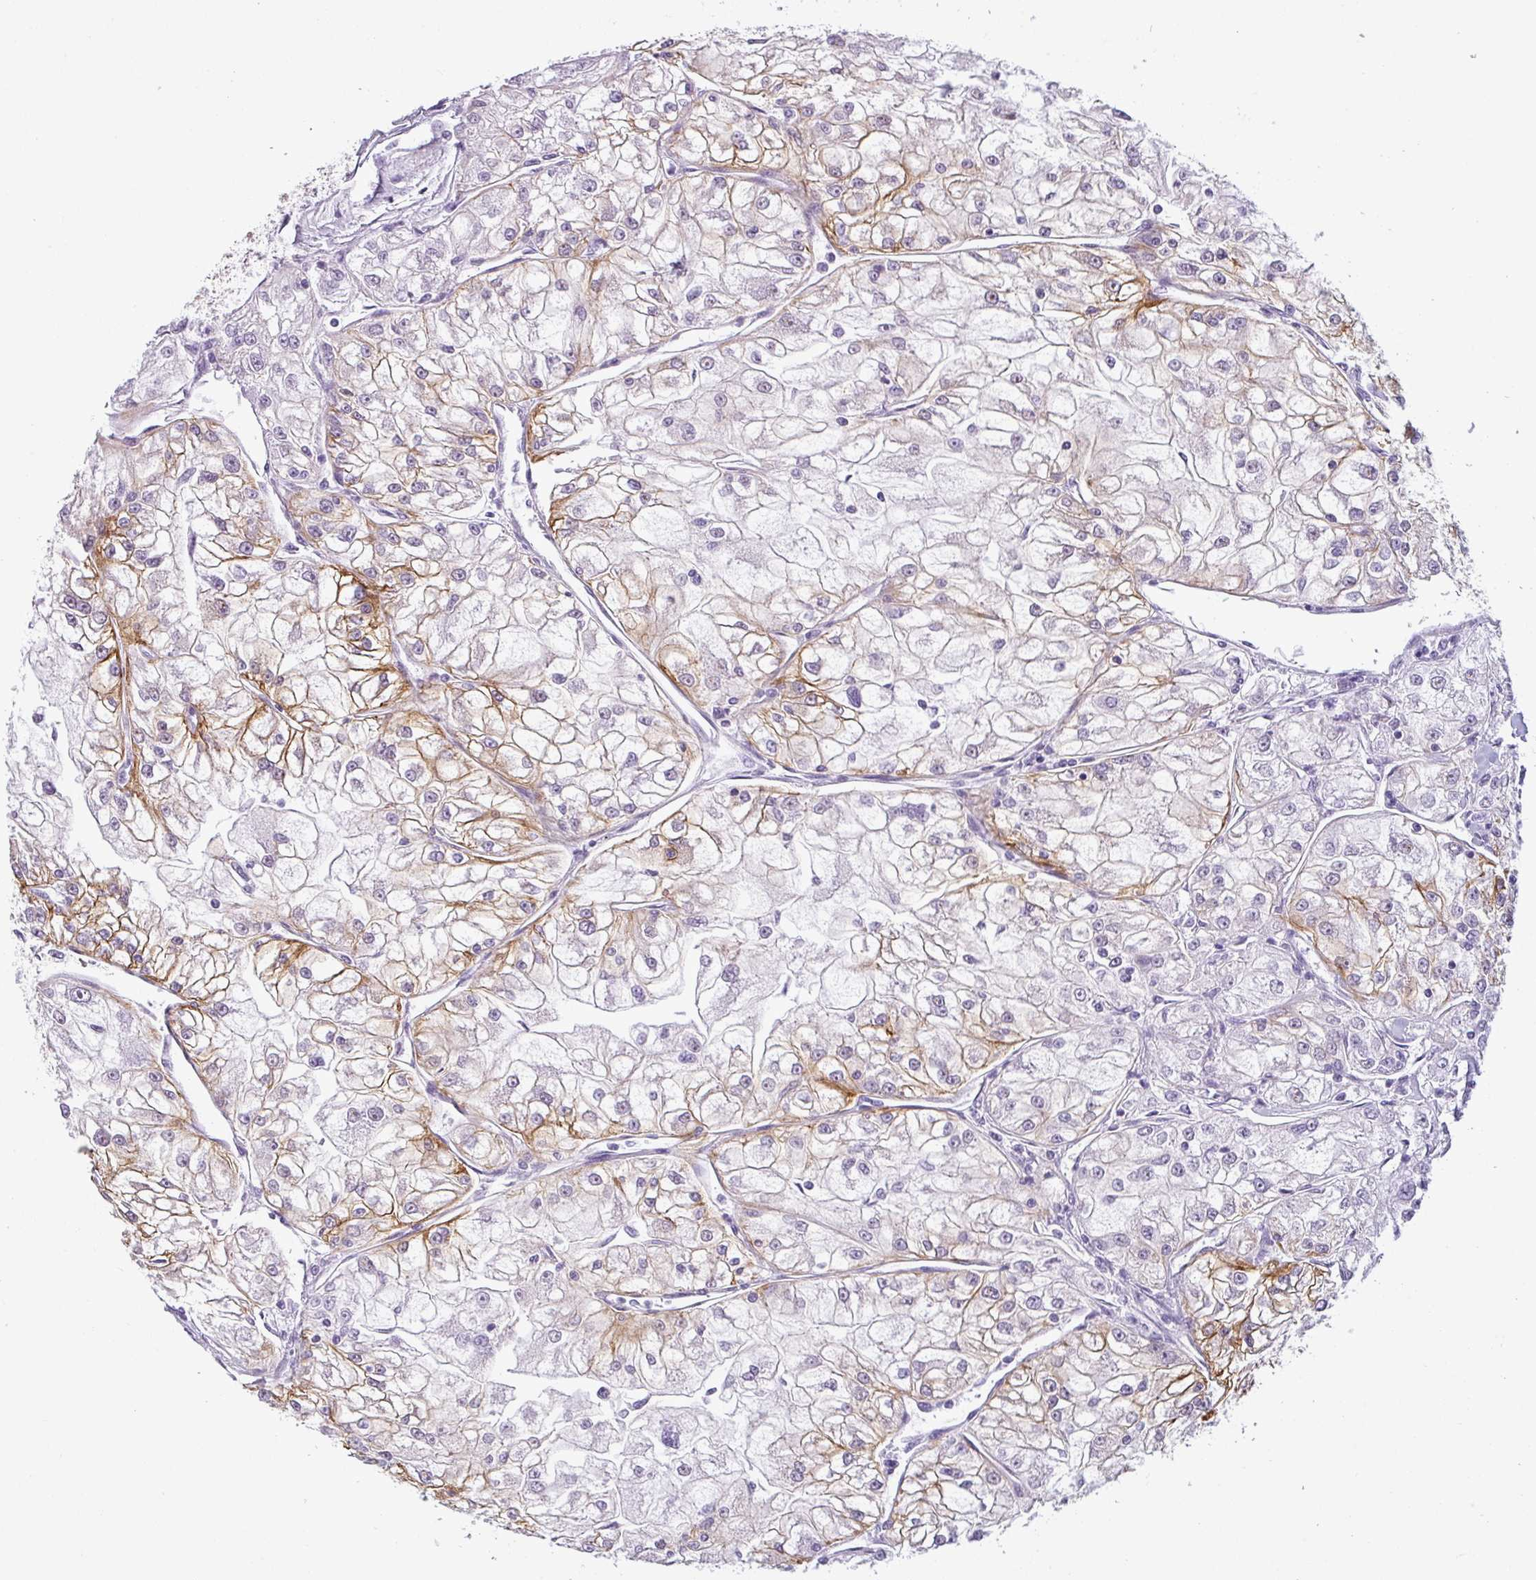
{"staining": {"intensity": "moderate", "quantity": "<25%", "location": "cytoplasmic/membranous"}, "tissue": "renal cancer", "cell_type": "Tumor cells", "image_type": "cancer", "snomed": [{"axis": "morphology", "description": "Adenocarcinoma, NOS"}, {"axis": "topography", "description": "Kidney"}], "caption": "Renal adenocarcinoma stained with a brown dye displays moderate cytoplasmic/membranous positive expression in approximately <25% of tumor cells.", "gene": "CDH16", "patient": {"sex": "female", "age": 72}}